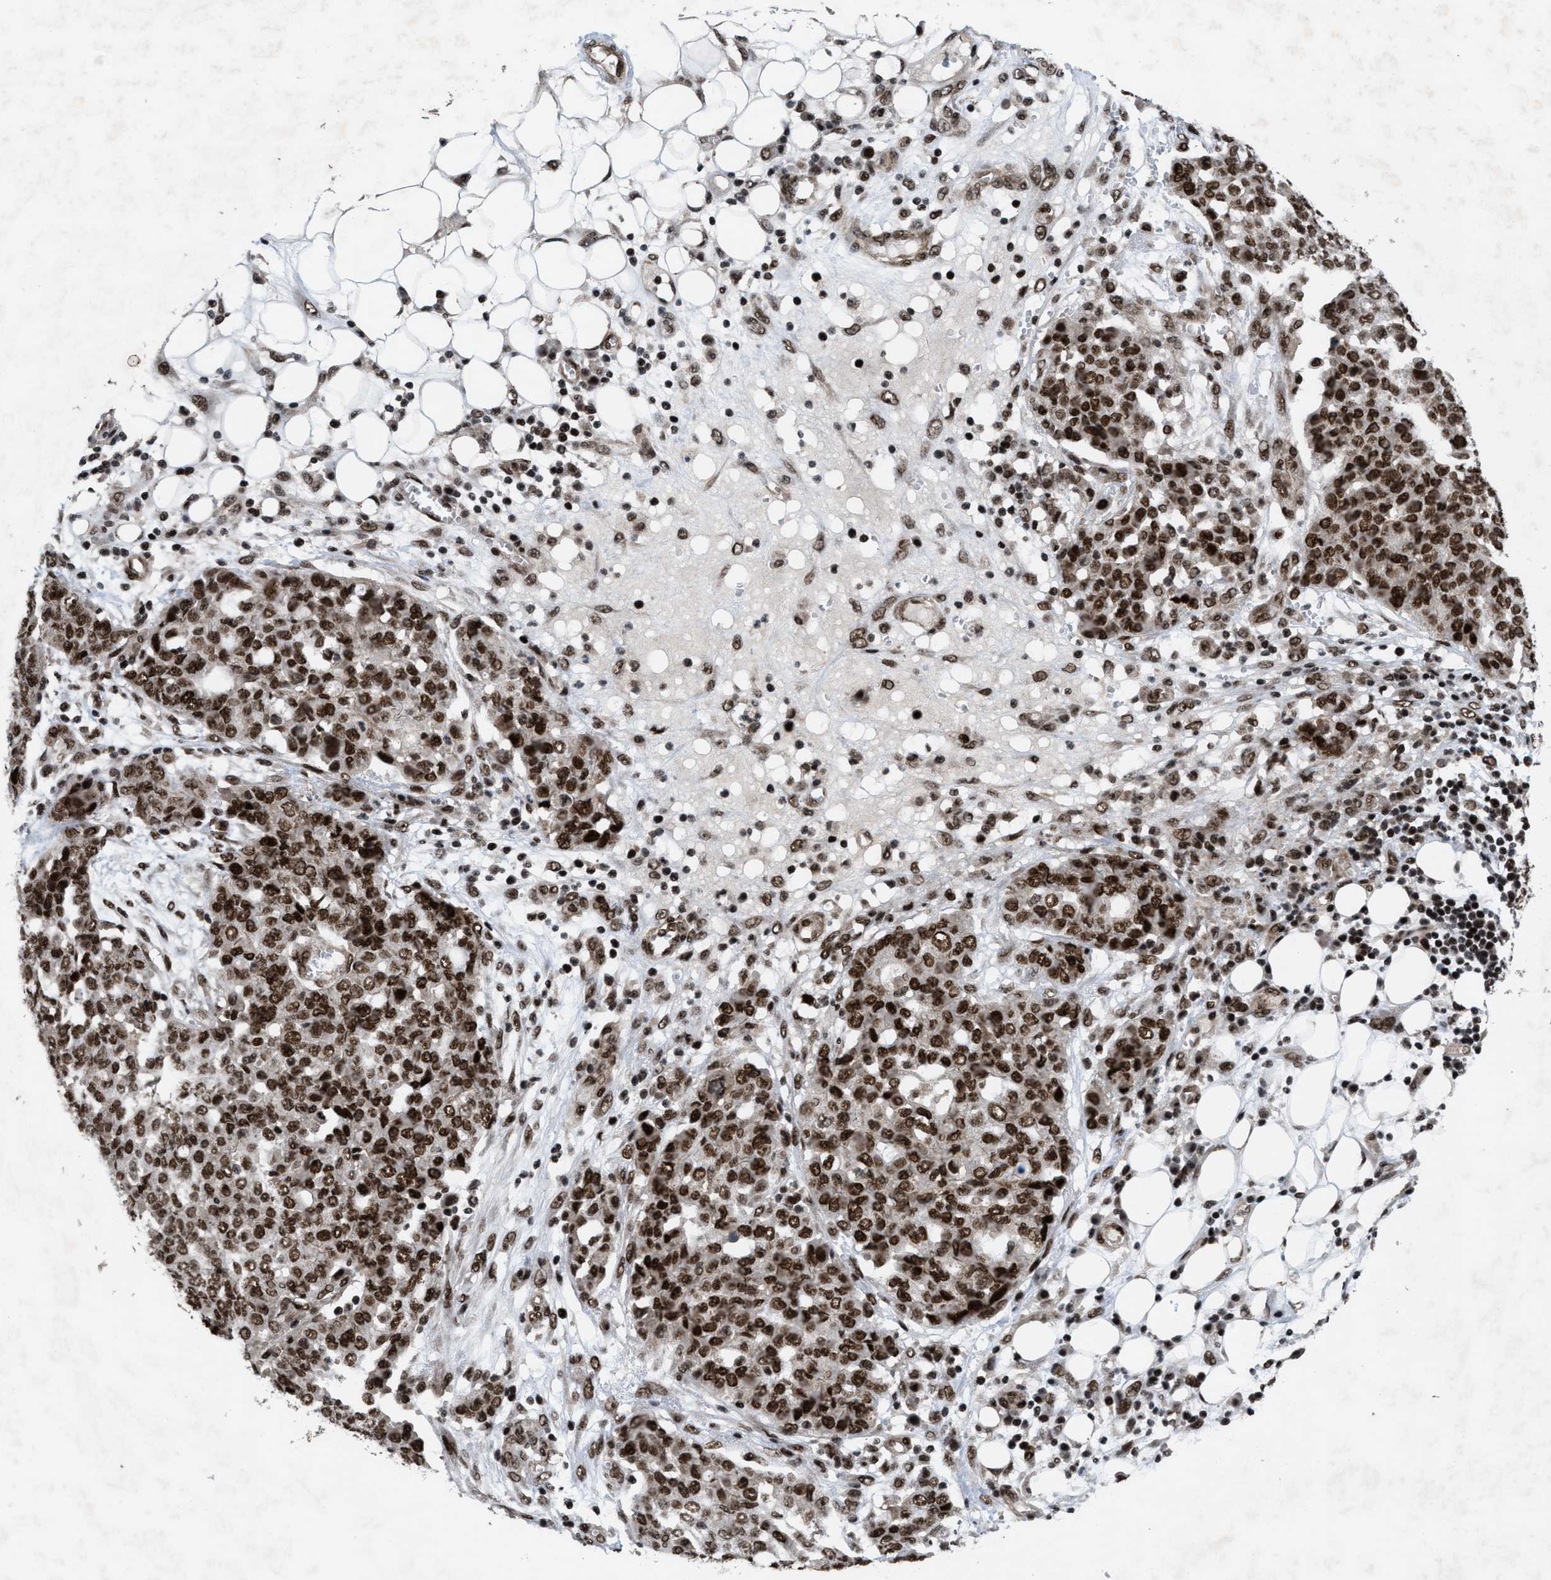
{"staining": {"intensity": "moderate", "quantity": ">75%", "location": "nuclear"}, "tissue": "ovarian cancer", "cell_type": "Tumor cells", "image_type": "cancer", "snomed": [{"axis": "morphology", "description": "Cystadenocarcinoma, serous, NOS"}, {"axis": "topography", "description": "Soft tissue"}, {"axis": "topography", "description": "Ovary"}], "caption": "Serous cystadenocarcinoma (ovarian) stained for a protein (brown) exhibits moderate nuclear positive staining in about >75% of tumor cells.", "gene": "WIZ", "patient": {"sex": "female", "age": 57}}